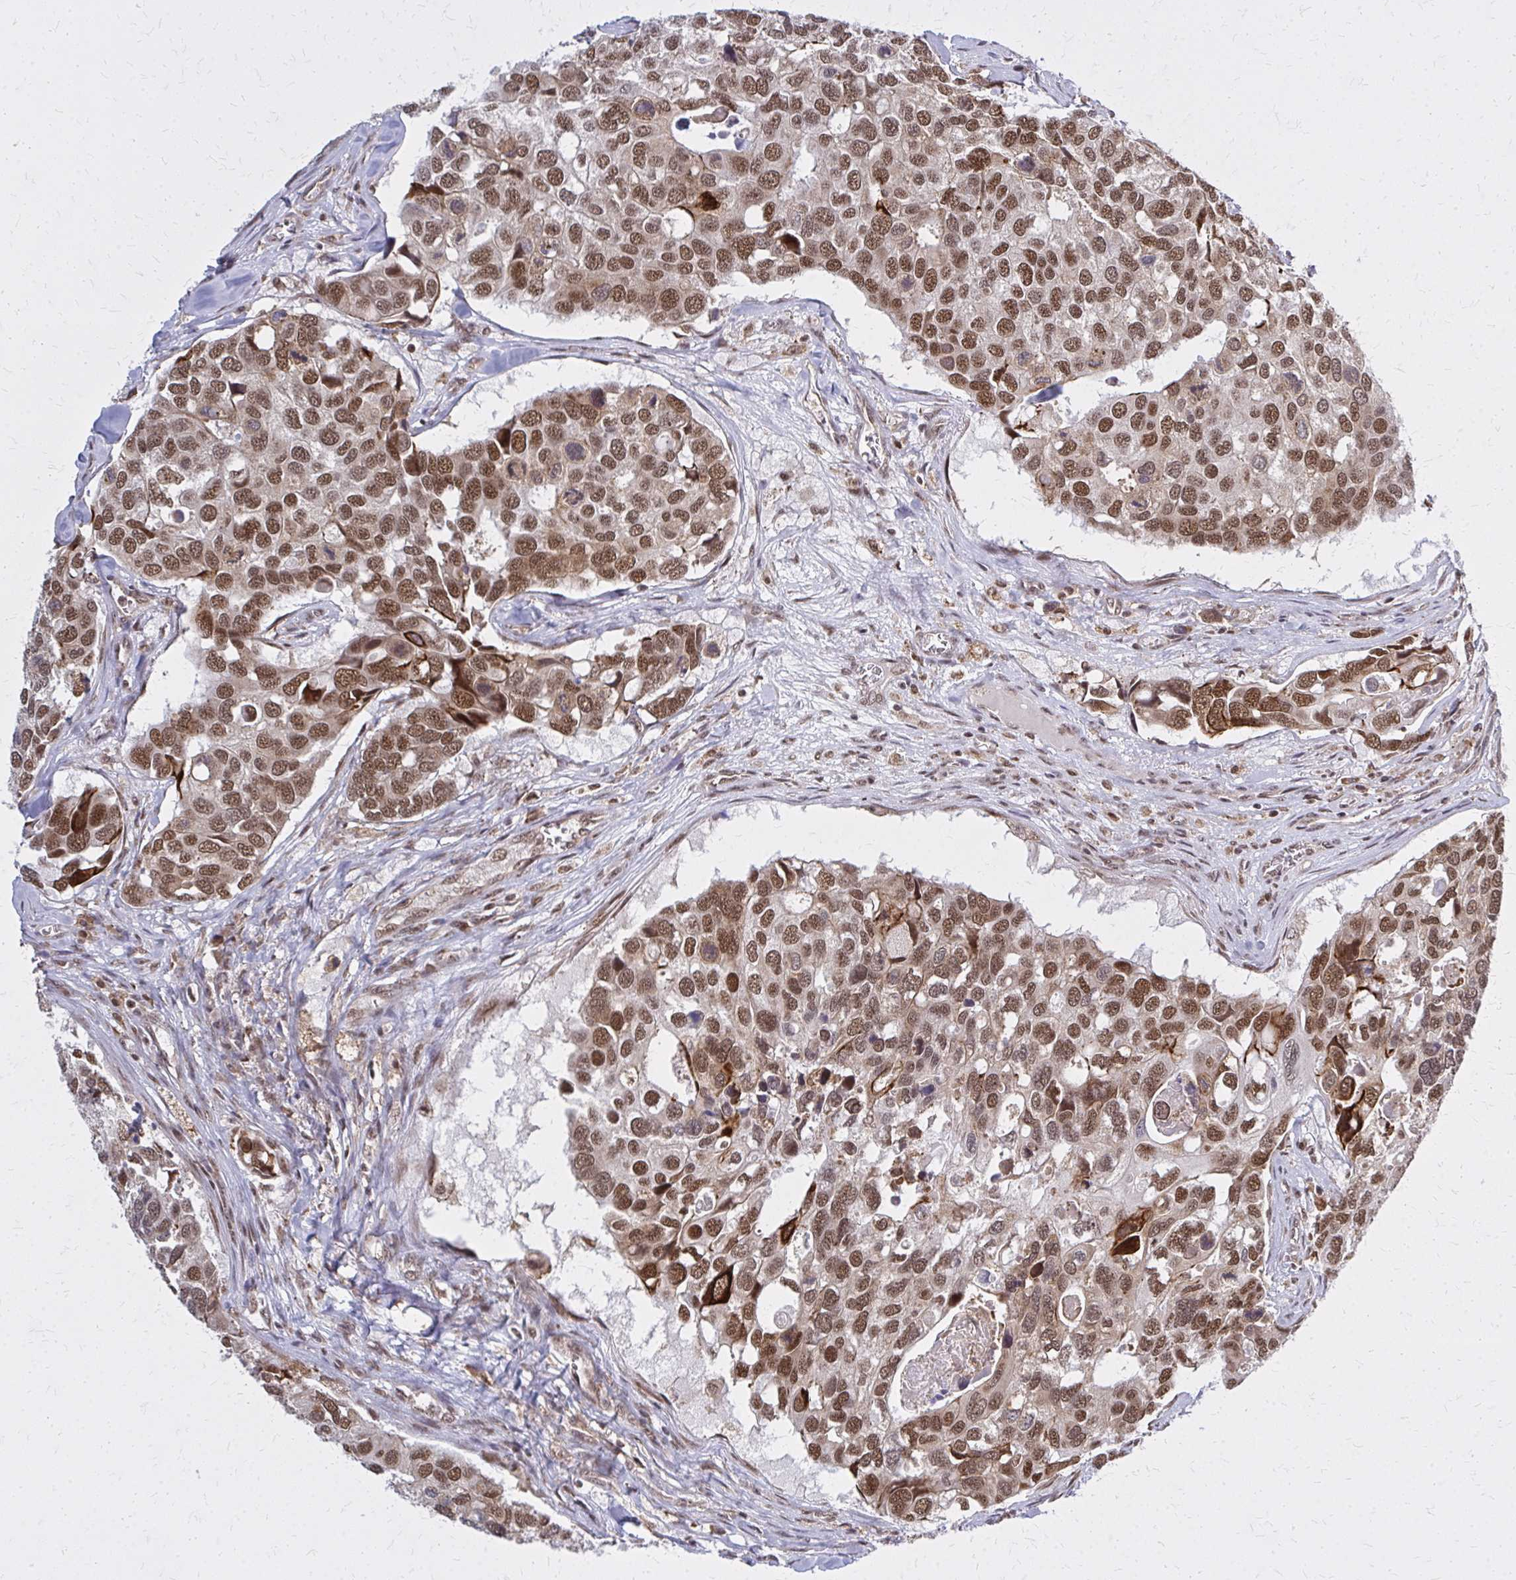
{"staining": {"intensity": "moderate", "quantity": ">75%", "location": "nuclear"}, "tissue": "breast cancer", "cell_type": "Tumor cells", "image_type": "cancer", "snomed": [{"axis": "morphology", "description": "Duct carcinoma"}, {"axis": "topography", "description": "Breast"}], "caption": "Breast cancer tissue shows moderate nuclear staining in approximately >75% of tumor cells, visualized by immunohistochemistry.", "gene": "HDAC3", "patient": {"sex": "female", "age": 83}}